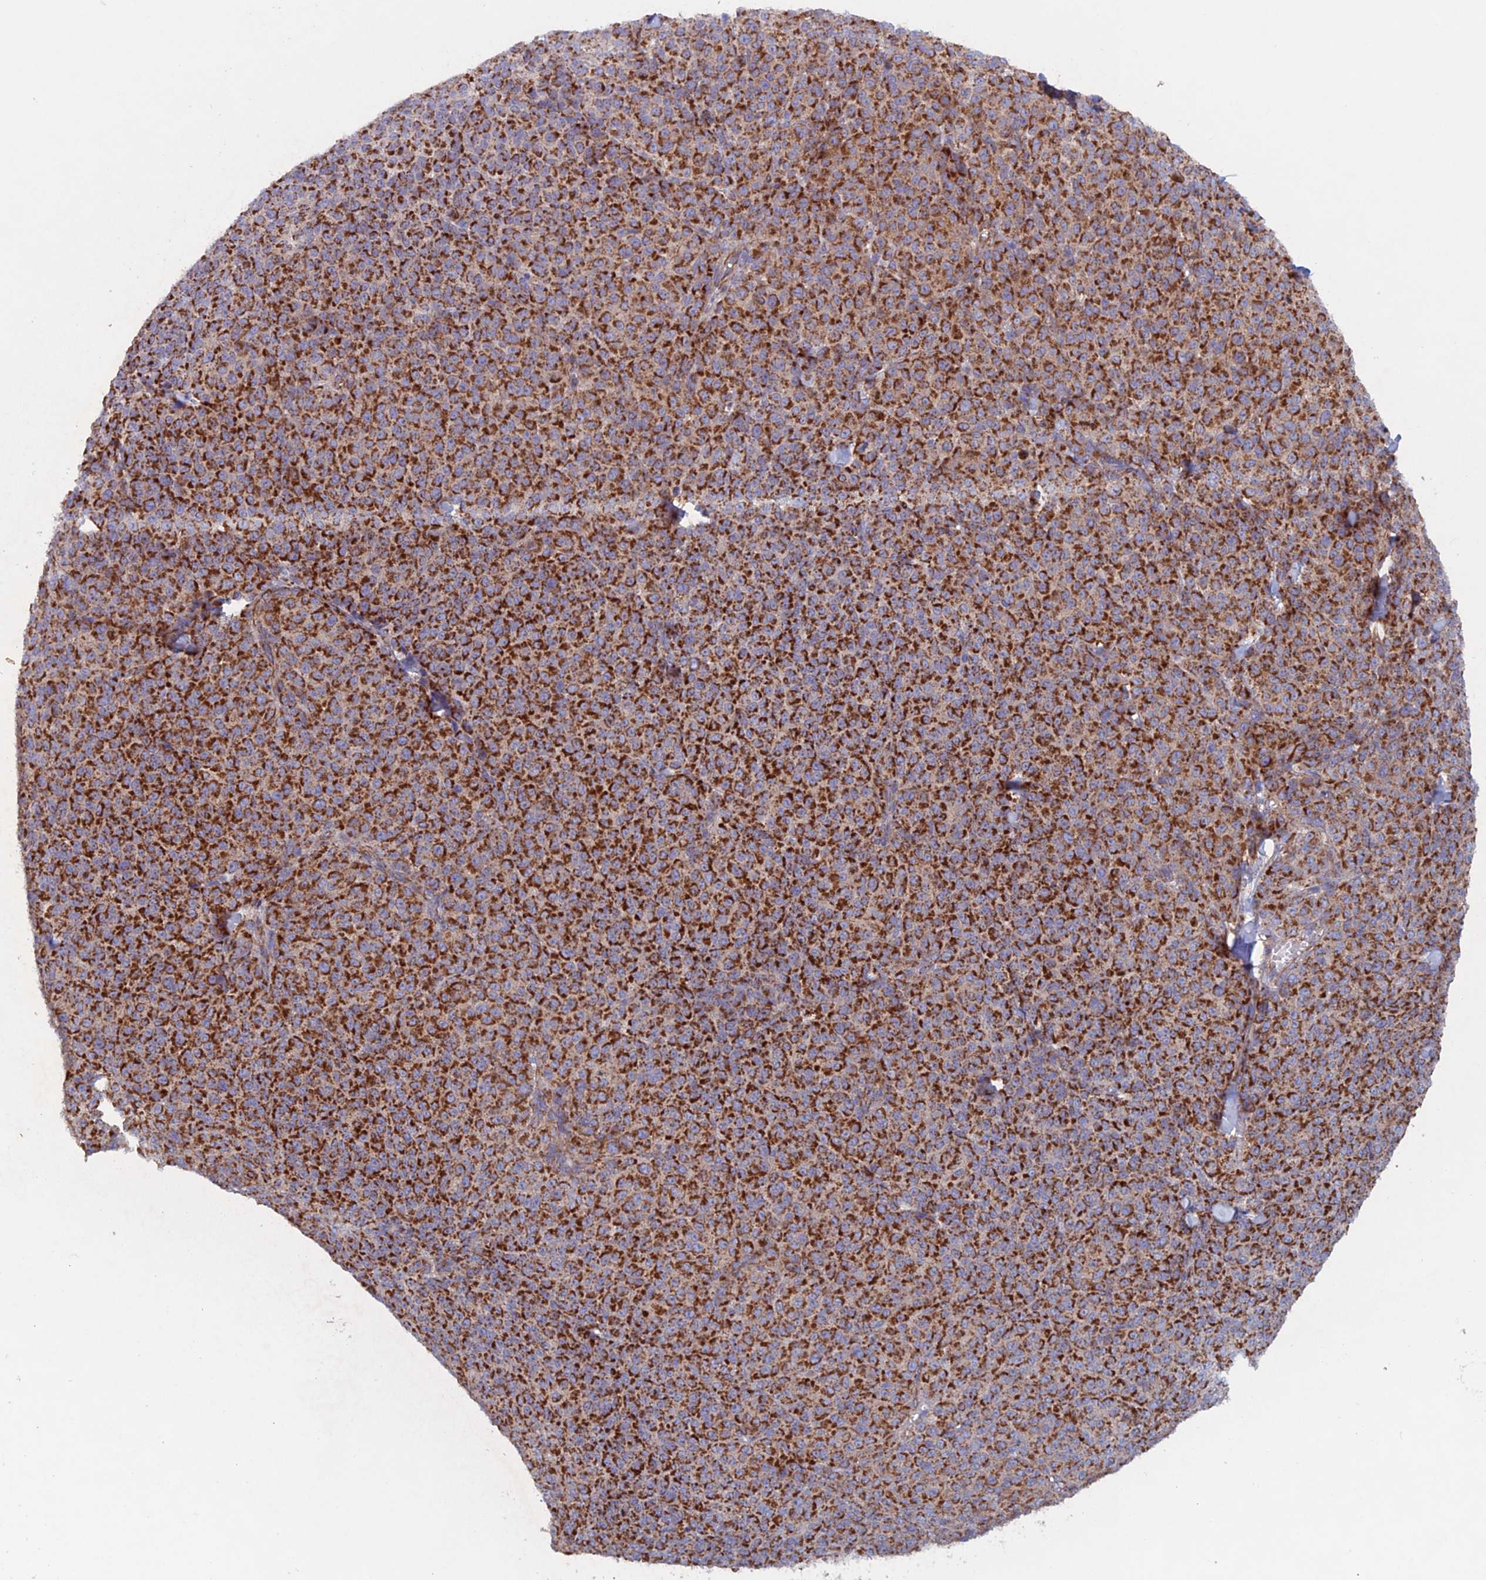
{"staining": {"intensity": "strong", "quantity": ">75%", "location": "cytoplasmic/membranous"}, "tissue": "melanoma", "cell_type": "Tumor cells", "image_type": "cancer", "snomed": [{"axis": "morphology", "description": "Normal tissue, NOS"}, {"axis": "morphology", "description": "Malignant melanoma, NOS"}, {"axis": "topography", "description": "Skin"}], "caption": "Malignant melanoma stained for a protein (brown) demonstrates strong cytoplasmic/membranous positive positivity in approximately >75% of tumor cells.", "gene": "MRPL1", "patient": {"sex": "female", "age": 34}}